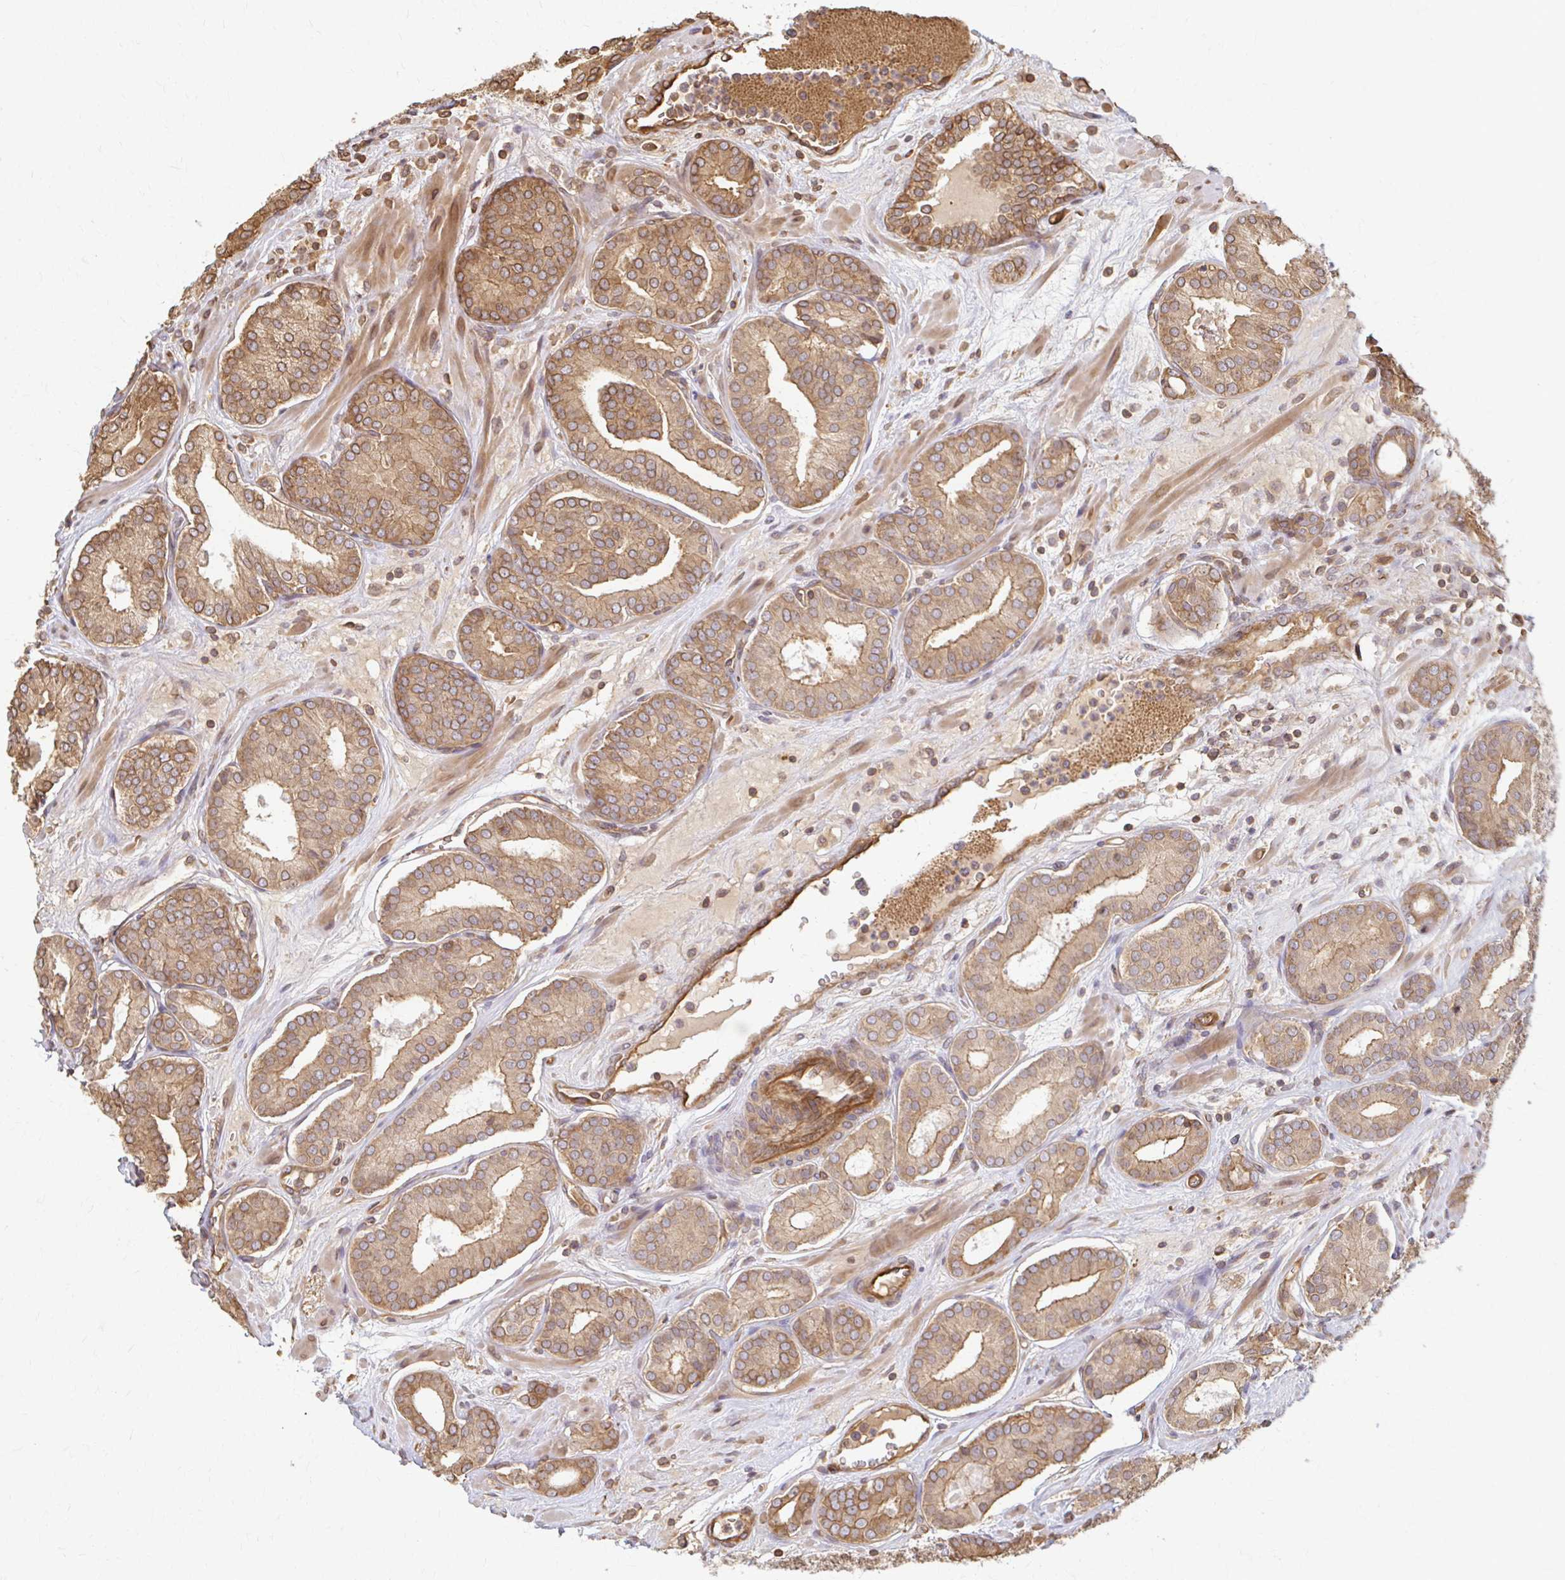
{"staining": {"intensity": "moderate", "quantity": "25%-75%", "location": "cytoplasmic/membranous"}, "tissue": "prostate cancer", "cell_type": "Tumor cells", "image_type": "cancer", "snomed": [{"axis": "morphology", "description": "Adenocarcinoma, High grade"}, {"axis": "topography", "description": "Prostate"}], "caption": "Protein staining of prostate adenocarcinoma (high-grade) tissue demonstrates moderate cytoplasmic/membranous positivity in about 25%-75% of tumor cells.", "gene": "ARHGAP35", "patient": {"sex": "male", "age": 66}}